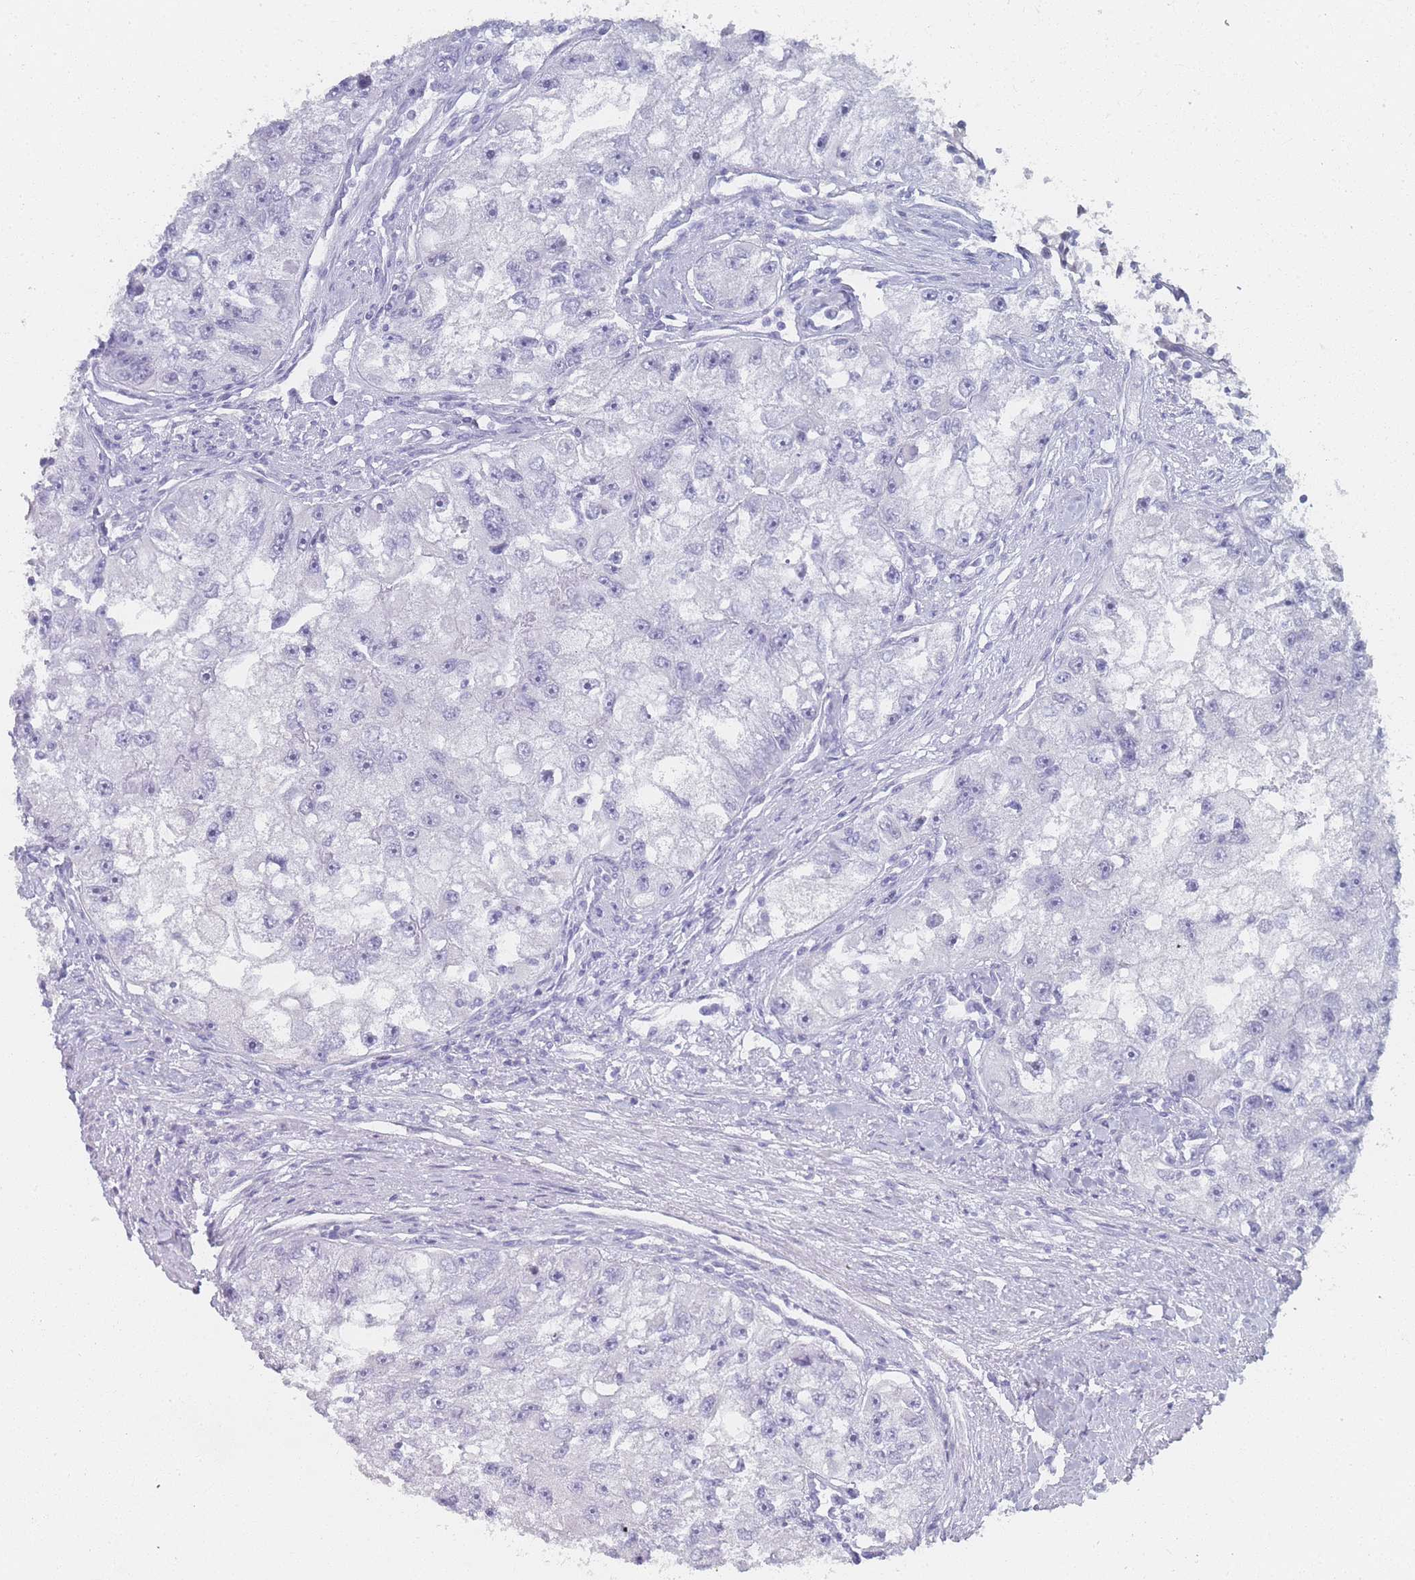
{"staining": {"intensity": "negative", "quantity": "none", "location": "none"}, "tissue": "renal cancer", "cell_type": "Tumor cells", "image_type": "cancer", "snomed": [{"axis": "morphology", "description": "Adenocarcinoma, NOS"}, {"axis": "topography", "description": "Kidney"}], "caption": "An image of human renal adenocarcinoma is negative for staining in tumor cells.", "gene": "IMPG1", "patient": {"sex": "male", "age": 63}}